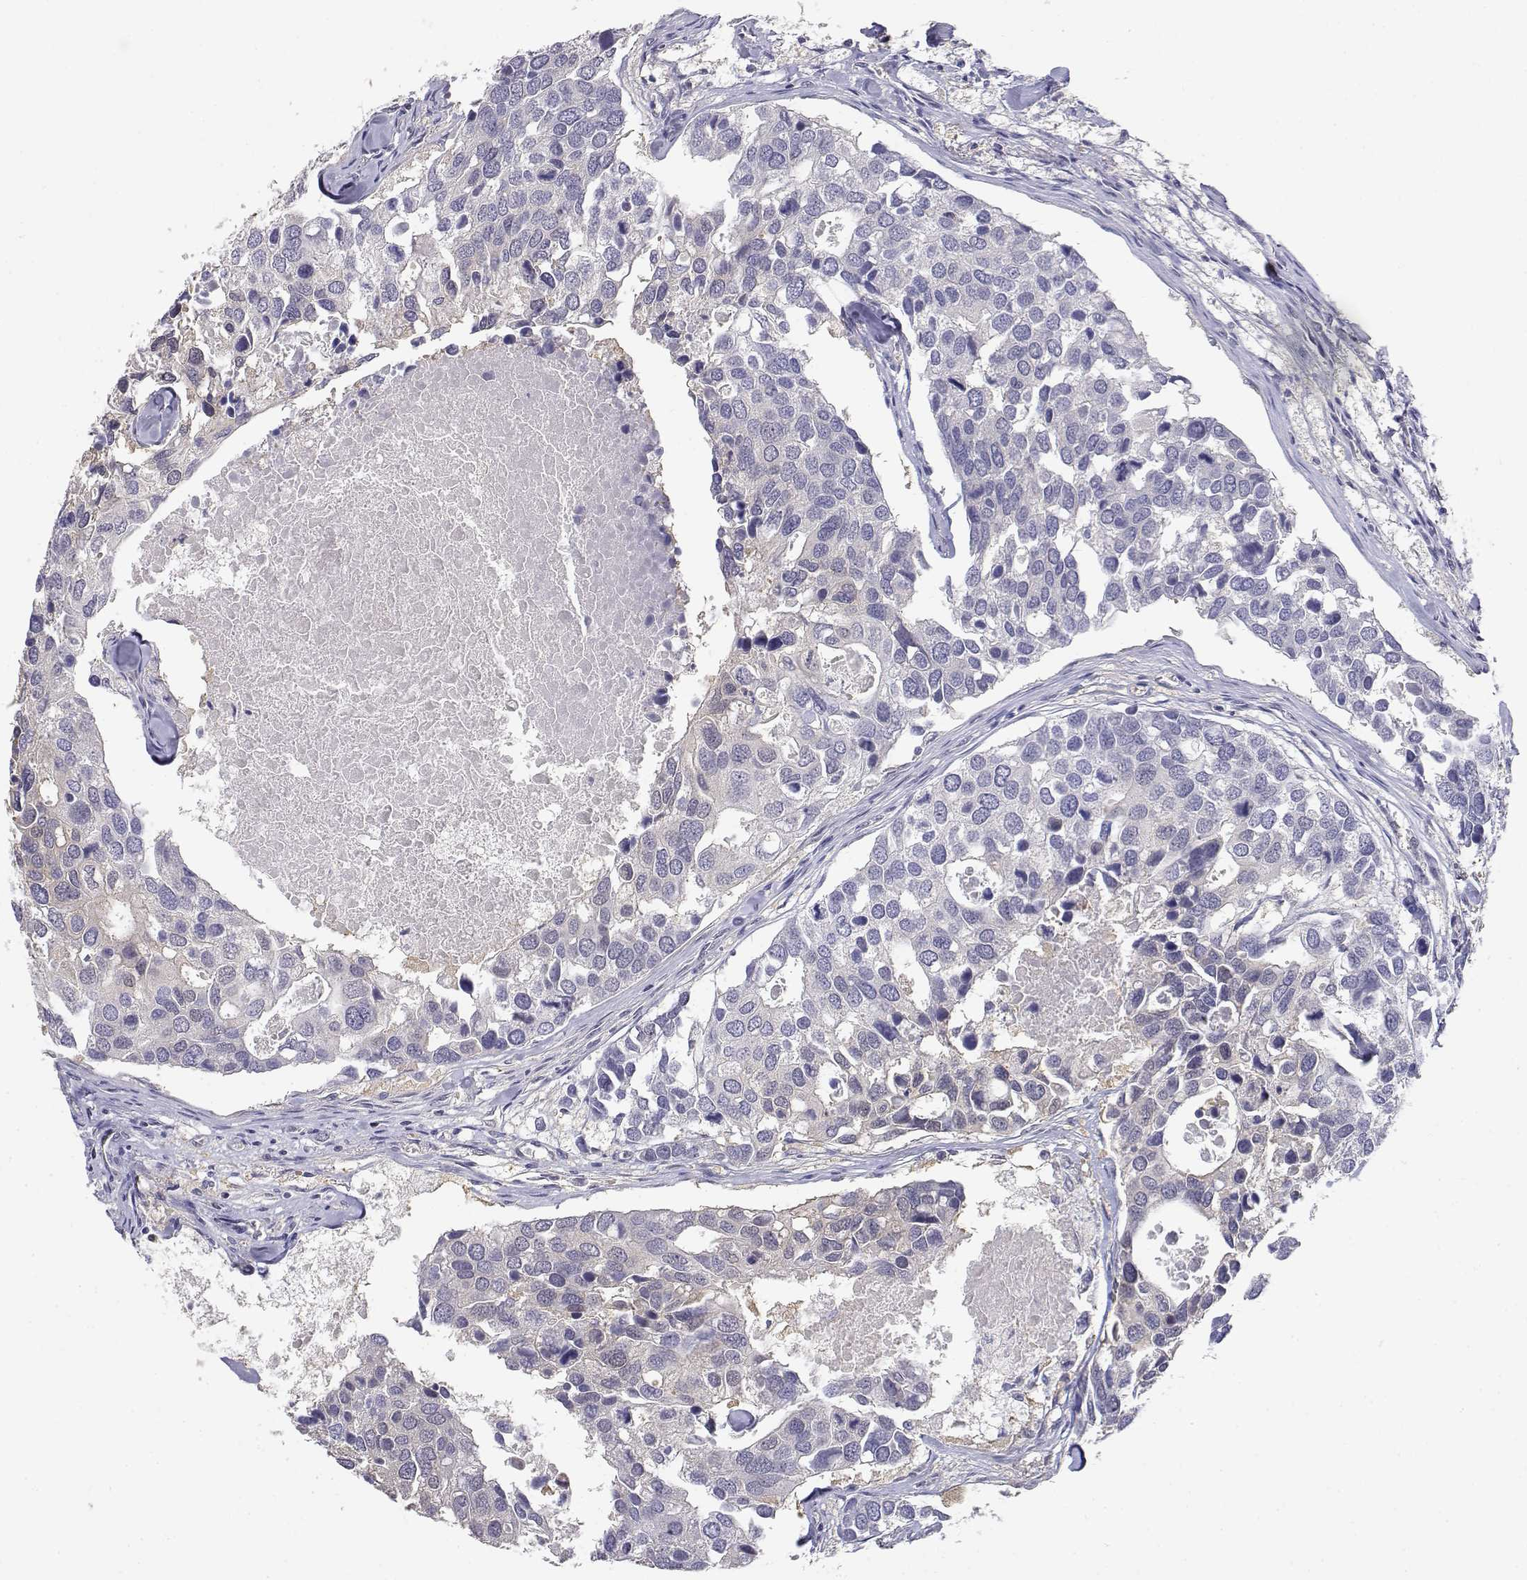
{"staining": {"intensity": "negative", "quantity": "none", "location": "none"}, "tissue": "breast cancer", "cell_type": "Tumor cells", "image_type": "cancer", "snomed": [{"axis": "morphology", "description": "Duct carcinoma"}, {"axis": "topography", "description": "Breast"}], "caption": "This is a histopathology image of immunohistochemistry staining of breast infiltrating ductal carcinoma, which shows no expression in tumor cells.", "gene": "ADA", "patient": {"sex": "female", "age": 83}}